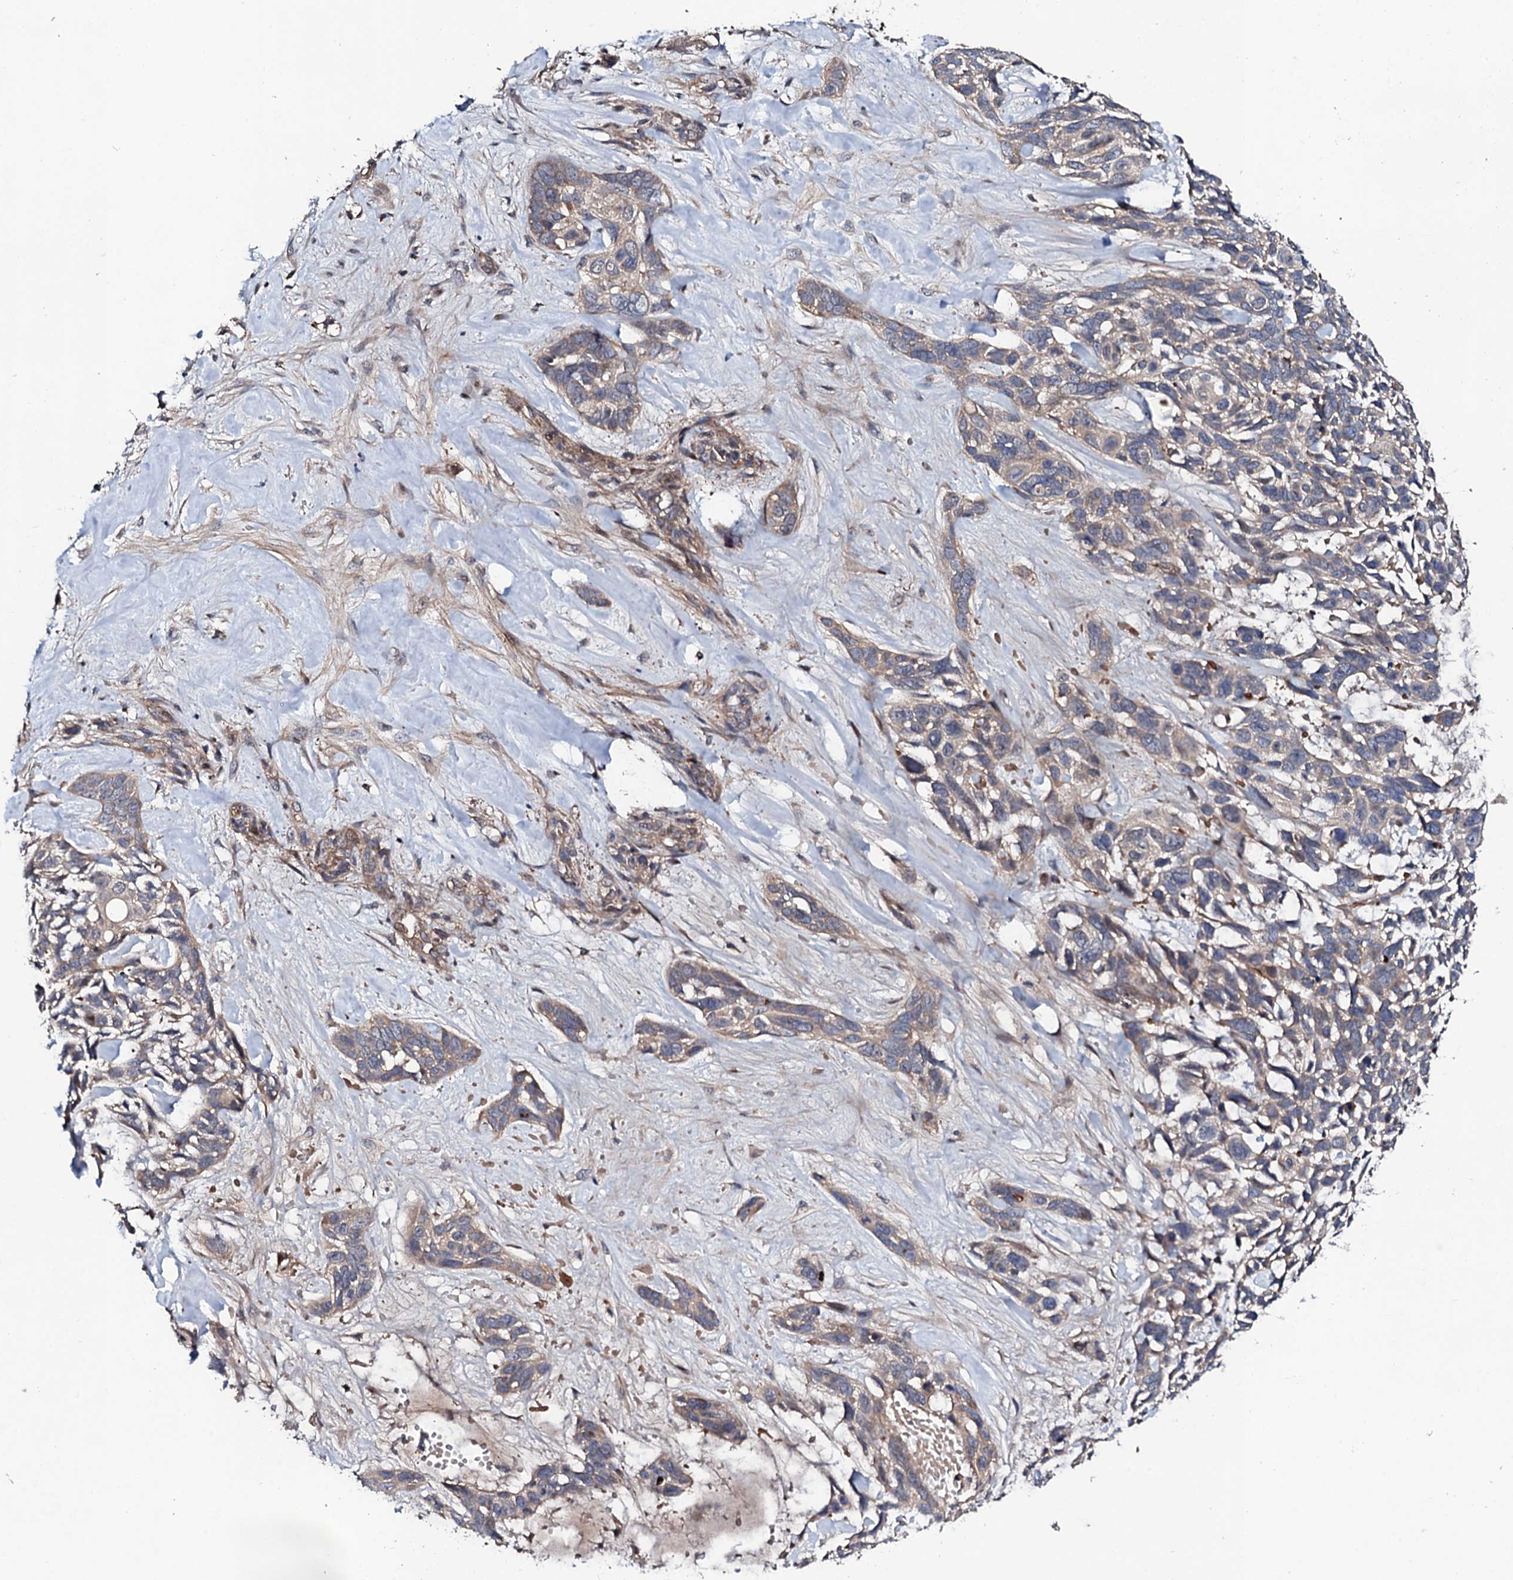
{"staining": {"intensity": "weak", "quantity": "25%-75%", "location": "cytoplasmic/membranous"}, "tissue": "skin cancer", "cell_type": "Tumor cells", "image_type": "cancer", "snomed": [{"axis": "morphology", "description": "Basal cell carcinoma"}, {"axis": "topography", "description": "Skin"}], "caption": "IHC staining of skin basal cell carcinoma, which reveals low levels of weak cytoplasmic/membranous positivity in about 25%-75% of tumor cells indicating weak cytoplasmic/membranous protein positivity. The staining was performed using DAB (3,3'-diaminobenzidine) (brown) for protein detection and nuclei were counterstained in hematoxylin (blue).", "gene": "CIAO2A", "patient": {"sex": "male", "age": 88}}